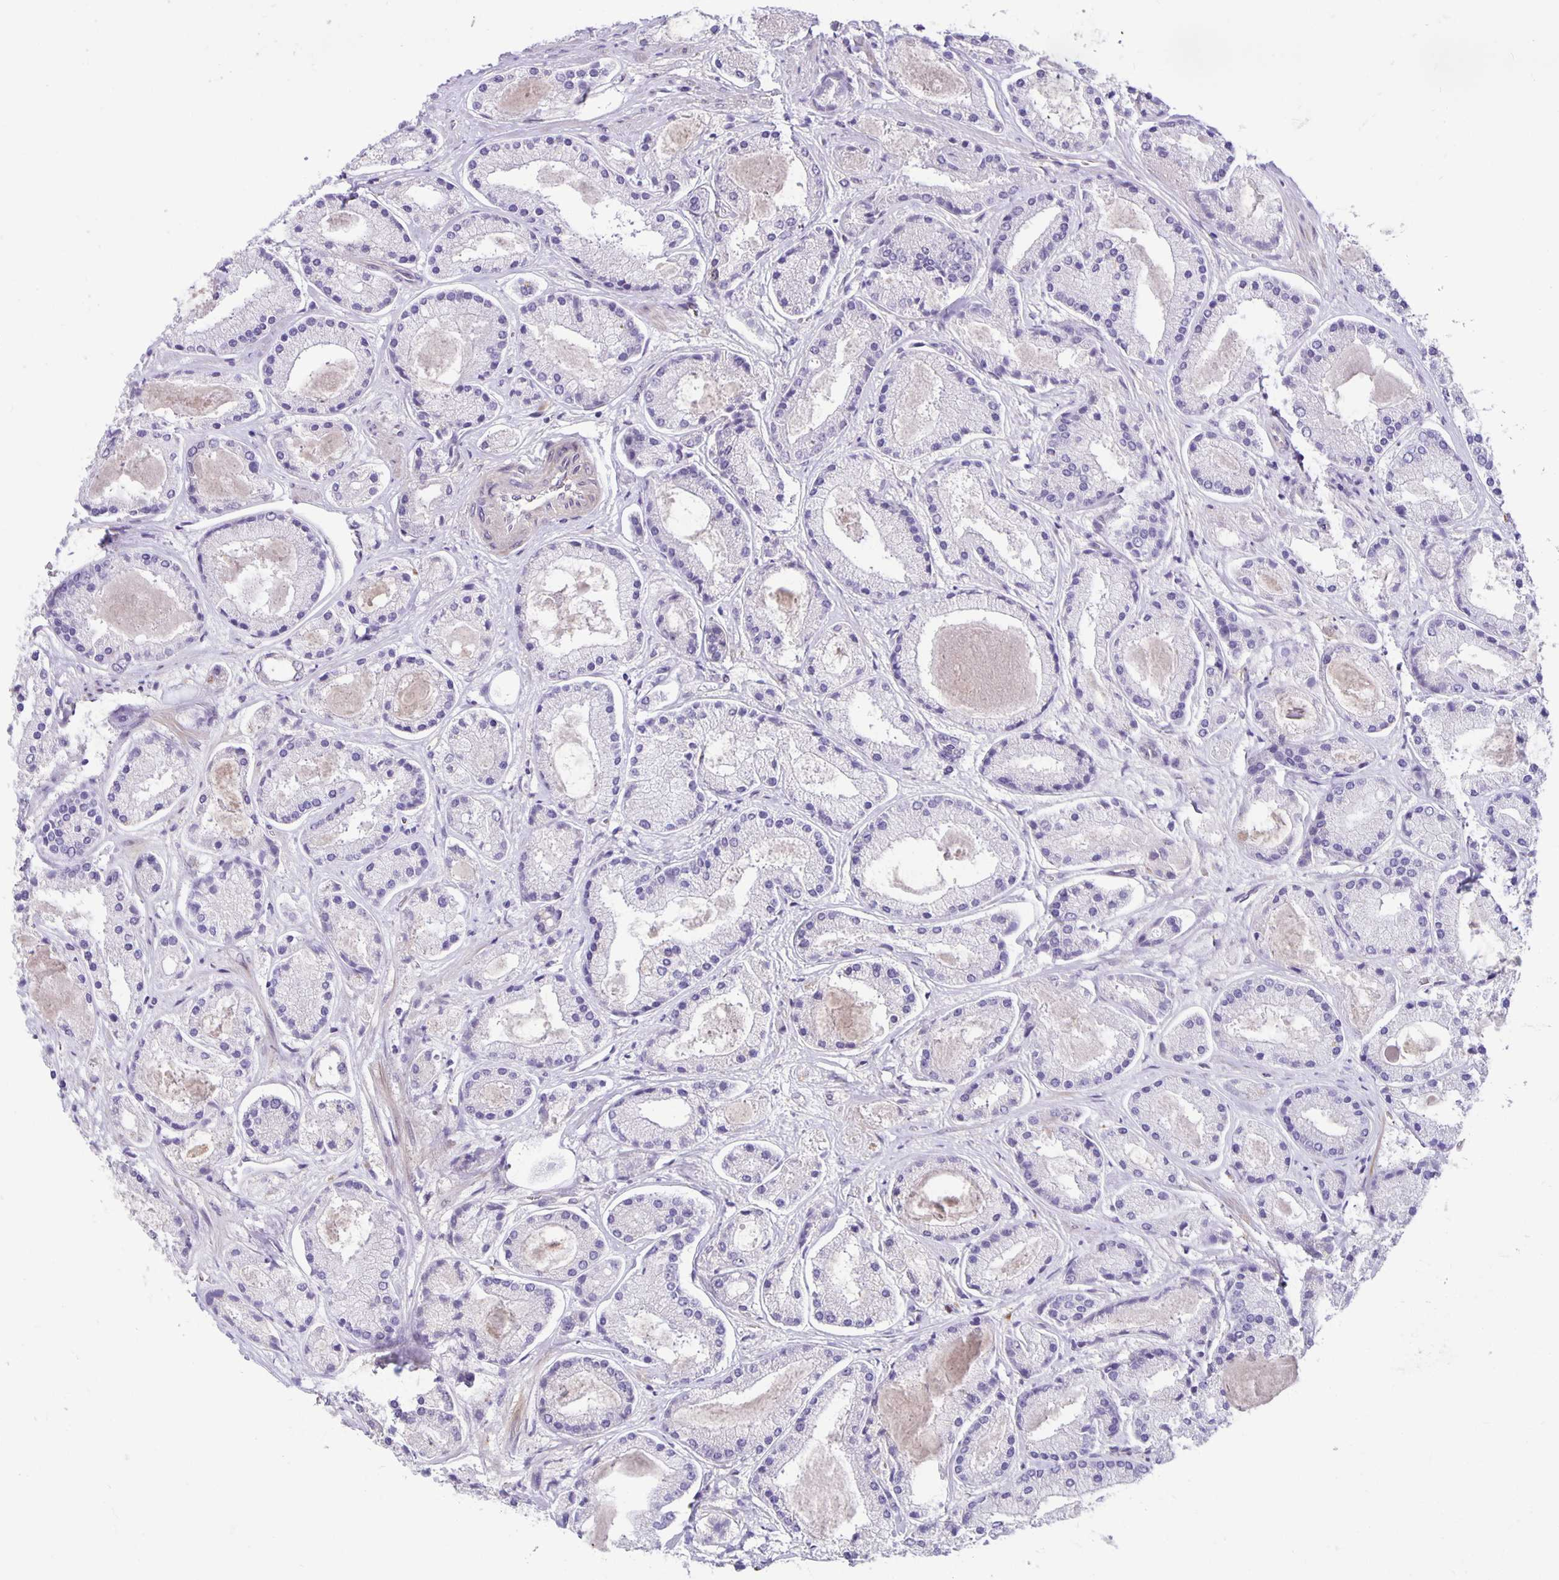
{"staining": {"intensity": "negative", "quantity": "none", "location": "none"}, "tissue": "prostate cancer", "cell_type": "Tumor cells", "image_type": "cancer", "snomed": [{"axis": "morphology", "description": "Adenocarcinoma, High grade"}, {"axis": "topography", "description": "Prostate"}], "caption": "The photomicrograph exhibits no staining of tumor cells in adenocarcinoma (high-grade) (prostate).", "gene": "TAX1BP3", "patient": {"sex": "male", "age": 67}}